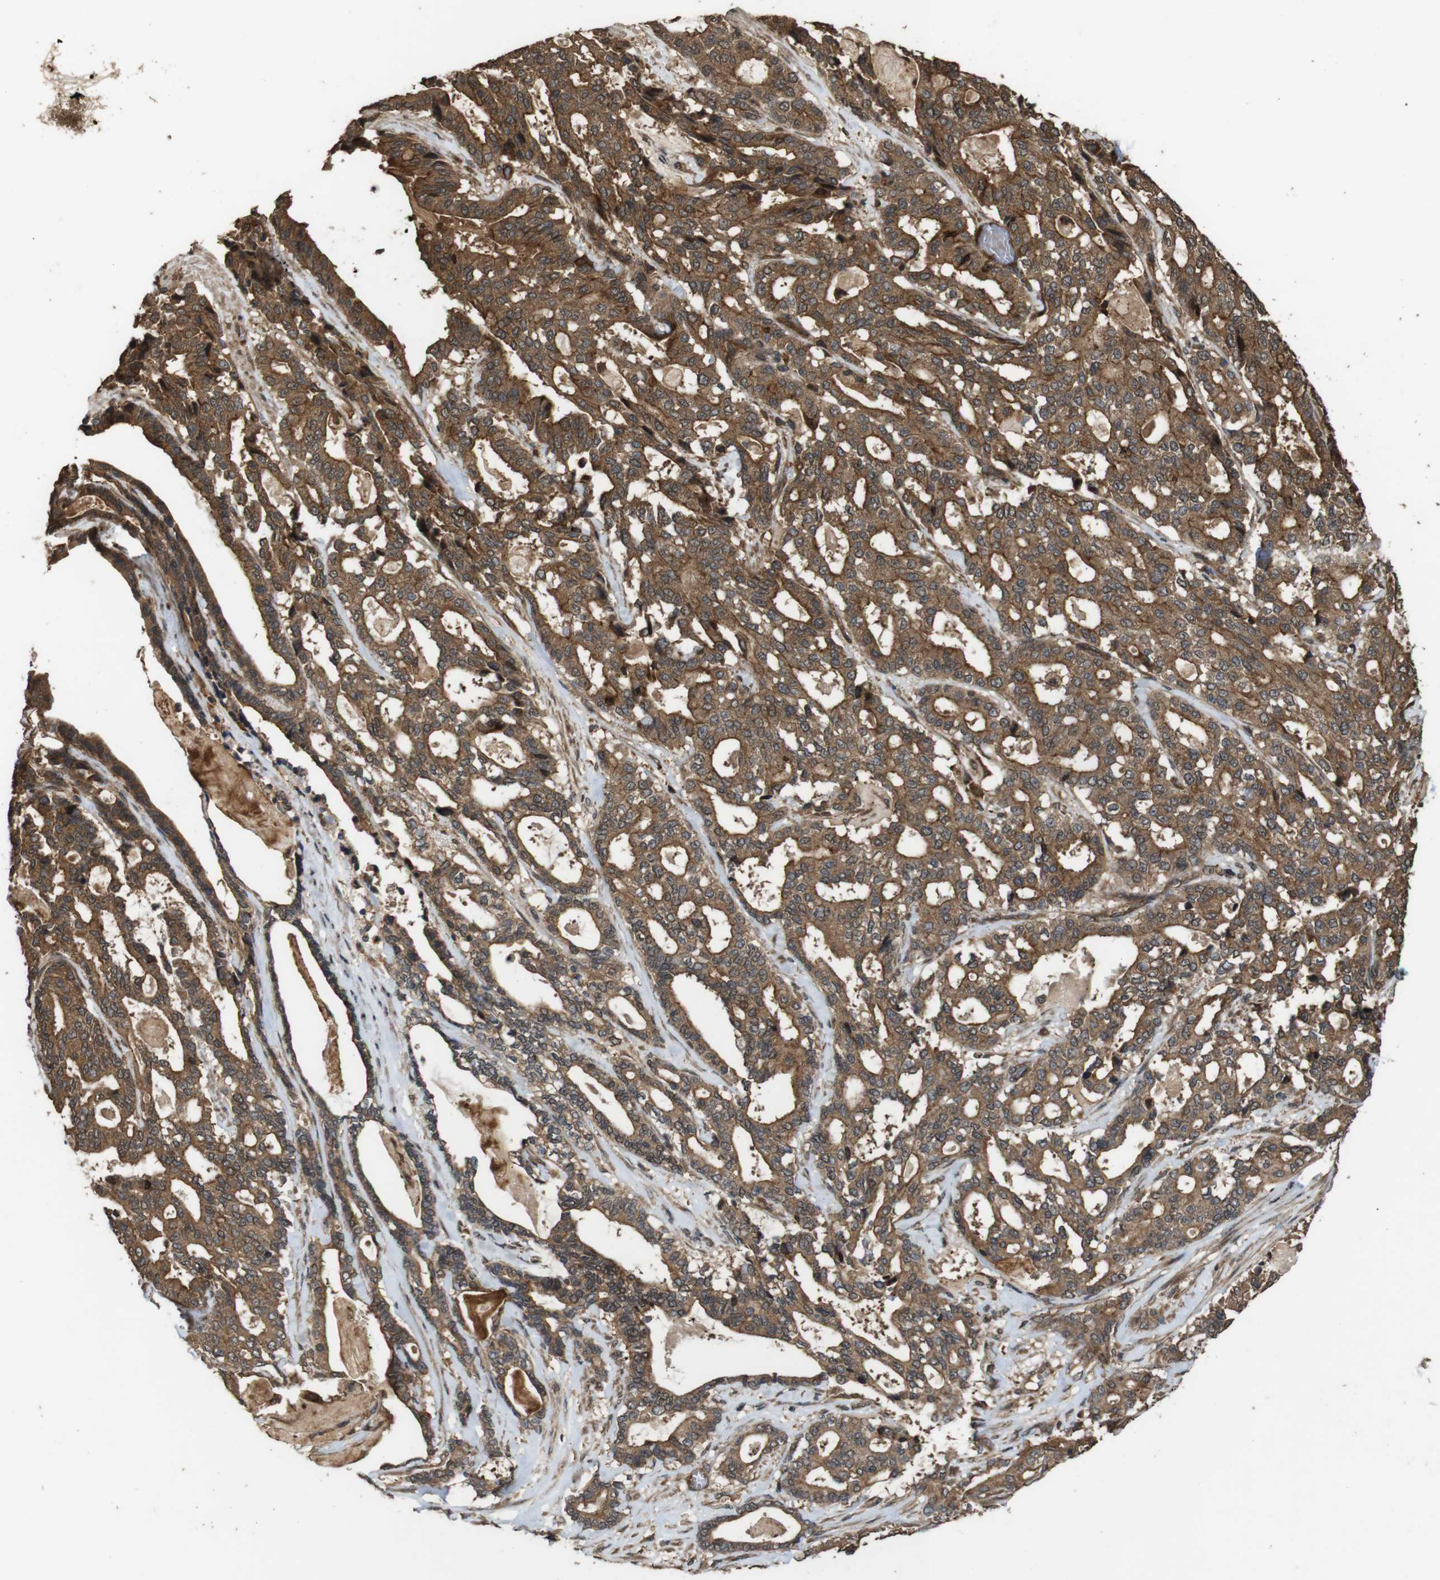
{"staining": {"intensity": "moderate", "quantity": ">75%", "location": "cytoplasmic/membranous"}, "tissue": "pancreatic cancer", "cell_type": "Tumor cells", "image_type": "cancer", "snomed": [{"axis": "morphology", "description": "Adenocarcinoma, NOS"}, {"axis": "topography", "description": "Pancreas"}], "caption": "Protein staining reveals moderate cytoplasmic/membranous staining in about >75% of tumor cells in pancreatic adenocarcinoma.", "gene": "BAG4", "patient": {"sex": "male", "age": 63}}